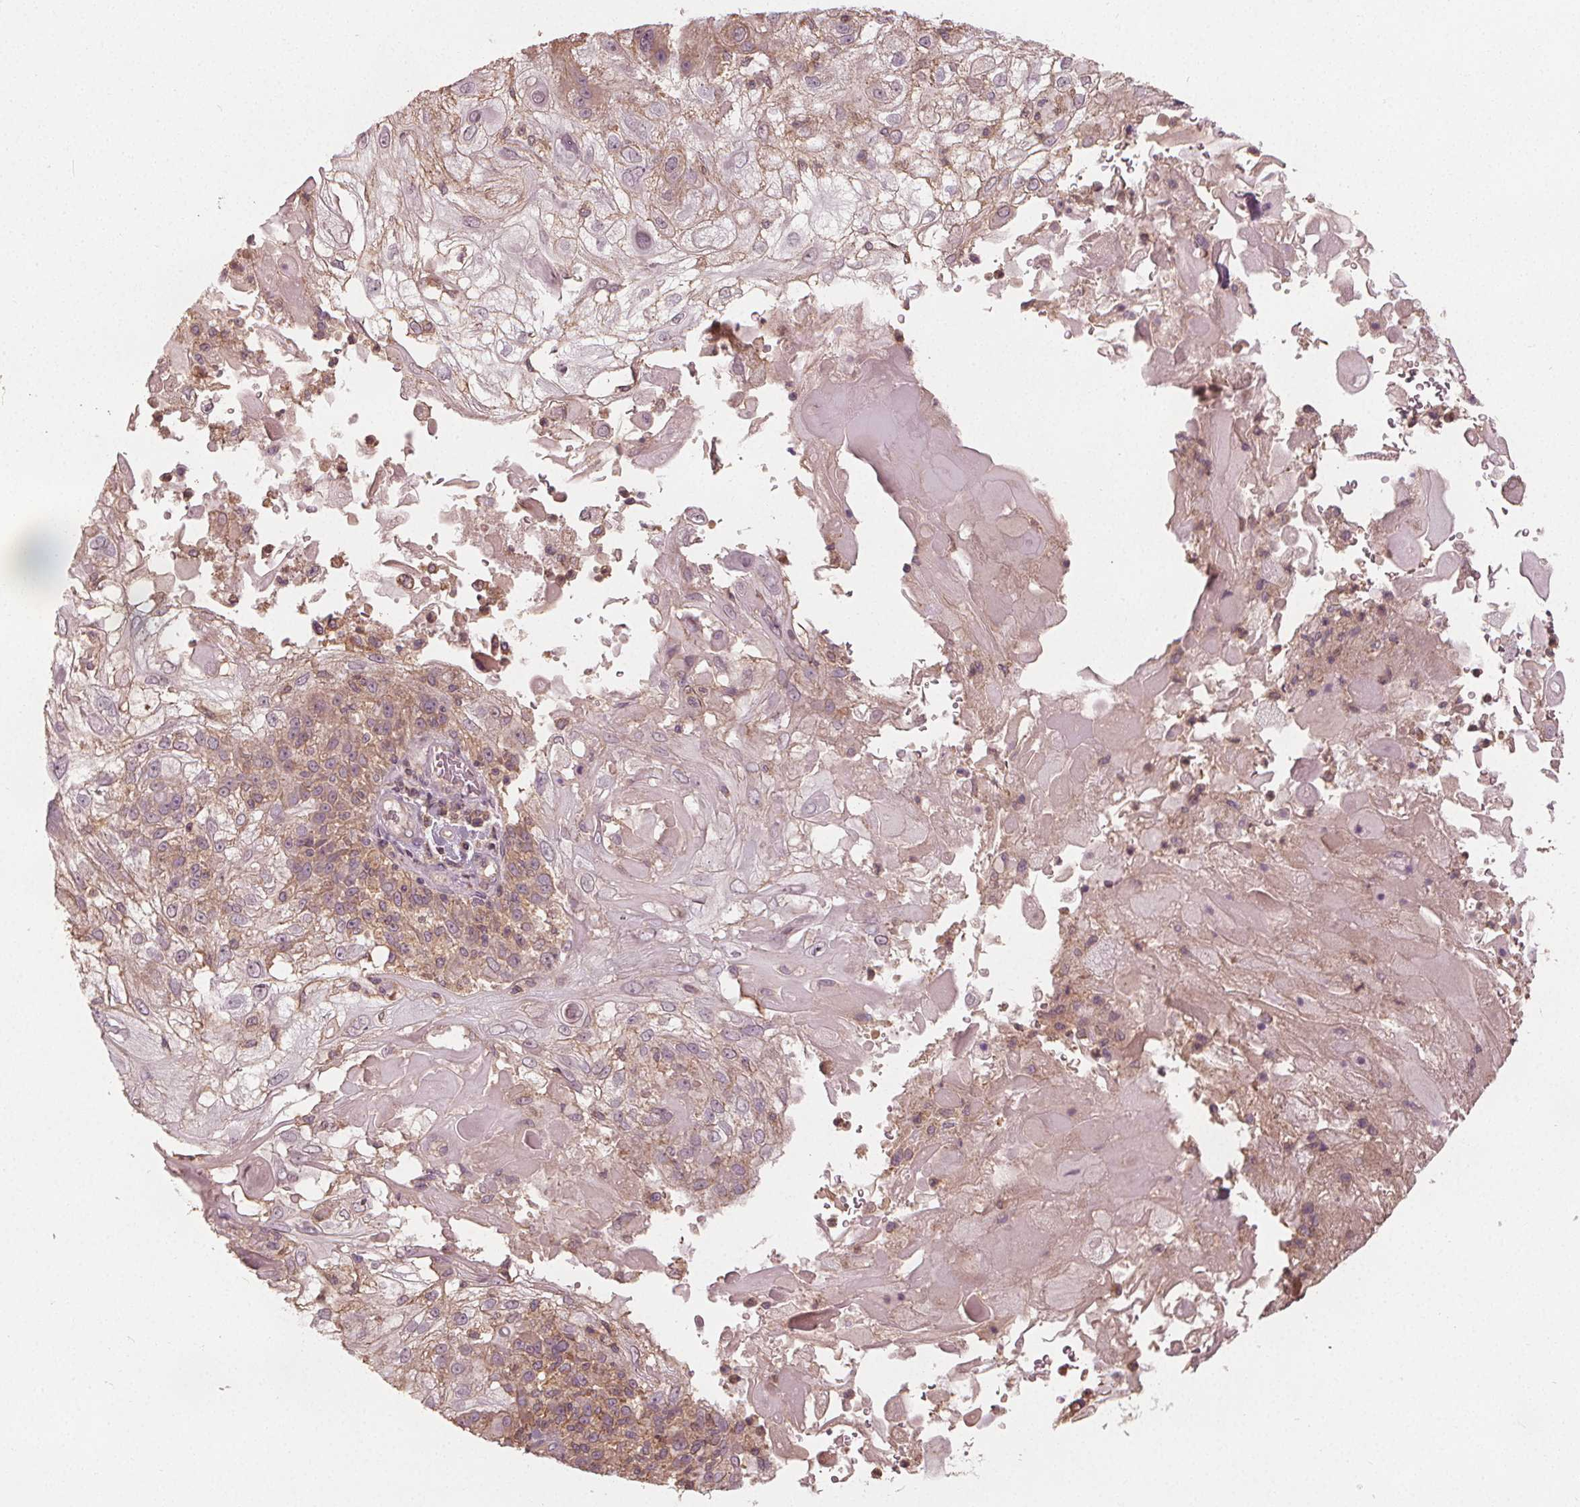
{"staining": {"intensity": "moderate", "quantity": "25%-75%", "location": "cytoplasmic/membranous"}, "tissue": "skin cancer", "cell_type": "Tumor cells", "image_type": "cancer", "snomed": [{"axis": "morphology", "description": "Normal tissue, NOS"}, {"axis": "morphology", "description": "Squamous cell carcinoma, NOS"}, {"axis": "topography", "description": "Skin"}], "caption": "Immunohistochemical staining of human skin cancer exhibits medium levels of moderate cytoplasmic/membranous expression in about 25%-75% of tumor cells.", "gene": "GNB2", "patient": {"sex": "female", "age": 83}}